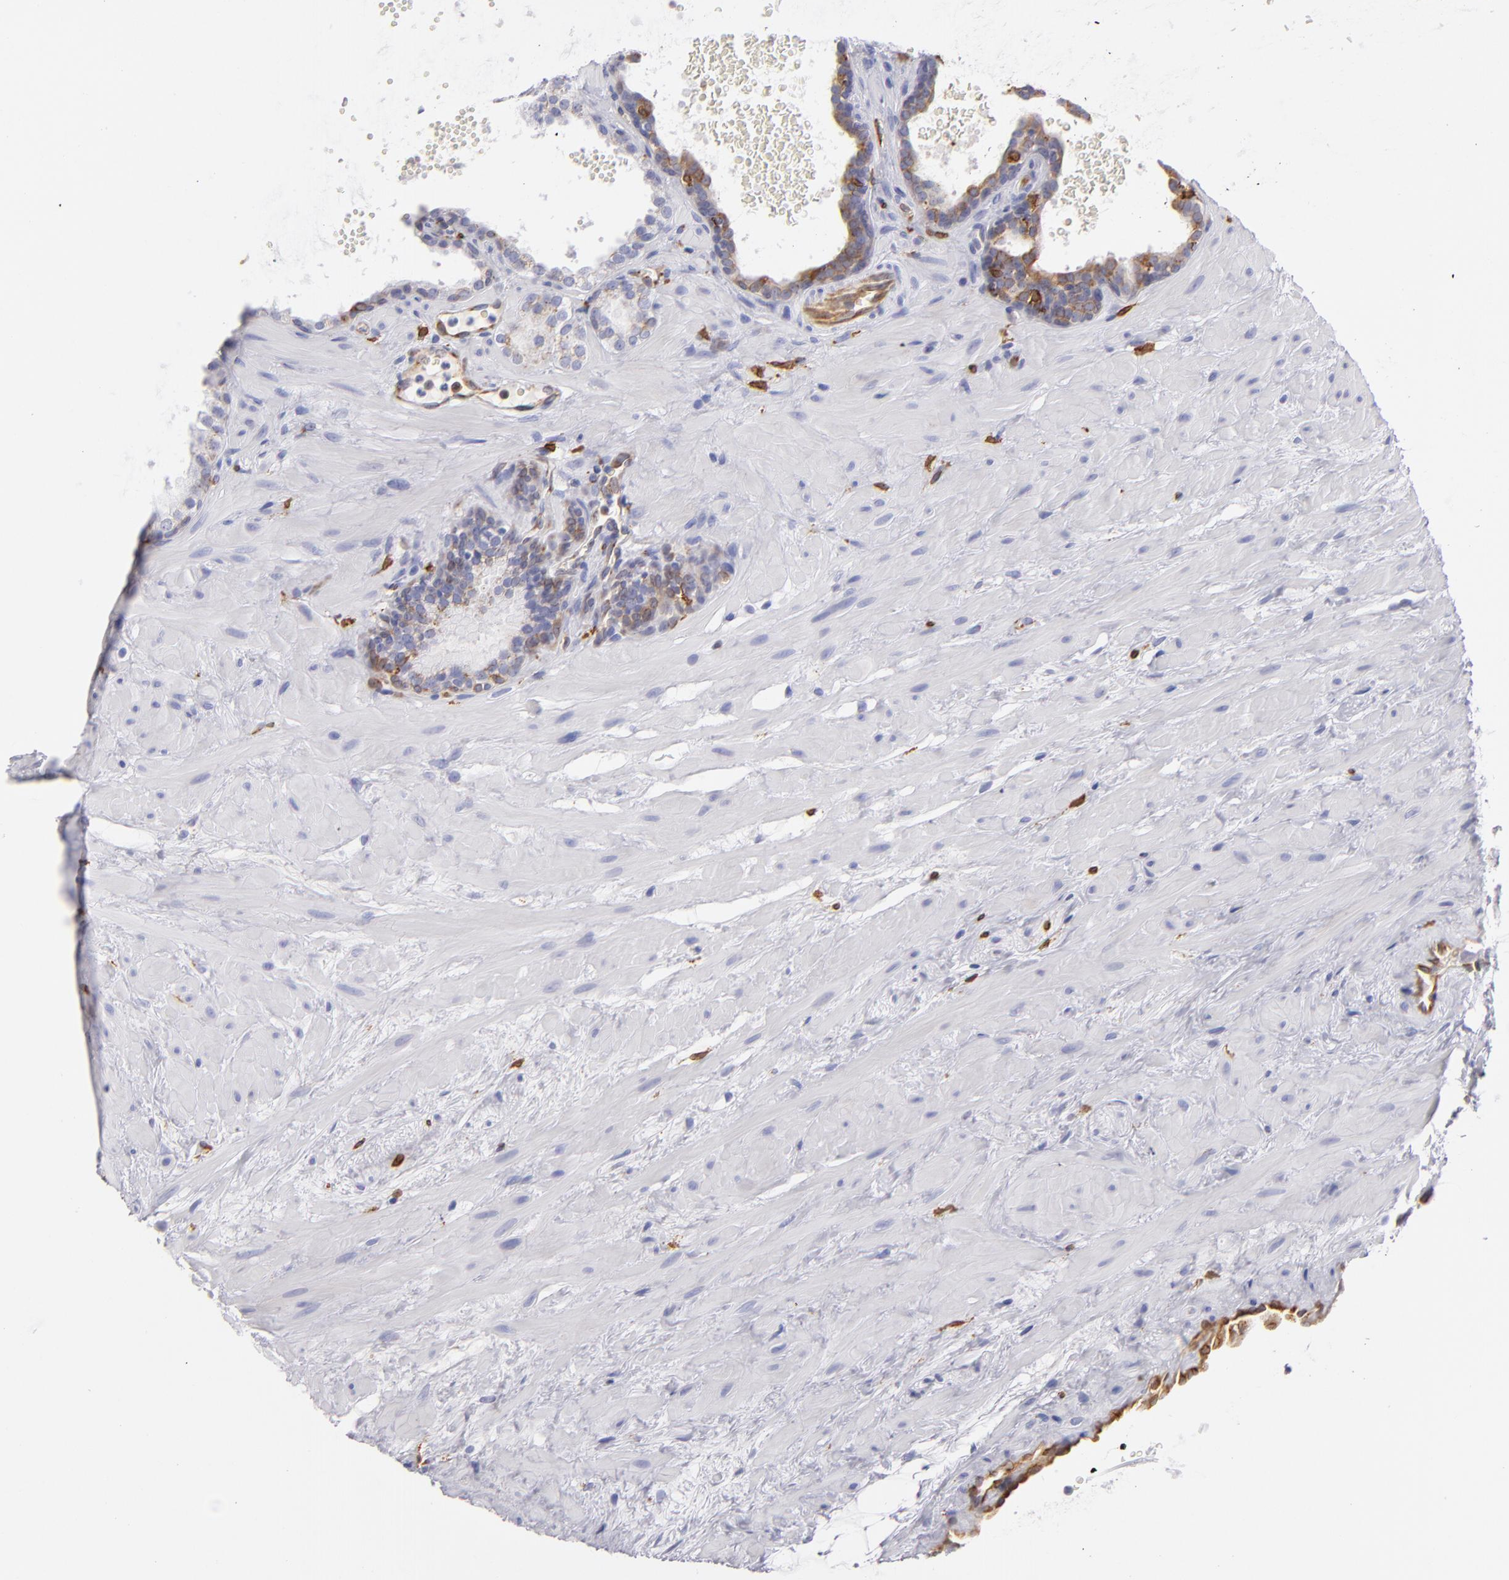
{"staining": {"intensity": "moderate", "quantity": "25%-75%", "location": "cytoplasmic/membranous"}, "tissue": "prostate cancer", "cell_type": "Tumor cells", "image_type": "cancer", "snomed": [{"axis": "morphology", "description": "Adenocarcinoma, Low grade"}, {"axis": "topography", "description": "Prostate"}], "caption": "This photomicrograph displays prostate cancer (adenocarcinoma (low-grade)) stained with immunohistochemistry to label a protein in brown. The cytoplasmic/membranous of tumor cells show moderate positivity for the protein. Nuclei are counter-stained blue.", "gene": "CD74", "patient": {"sex": "male", "age": 57}}